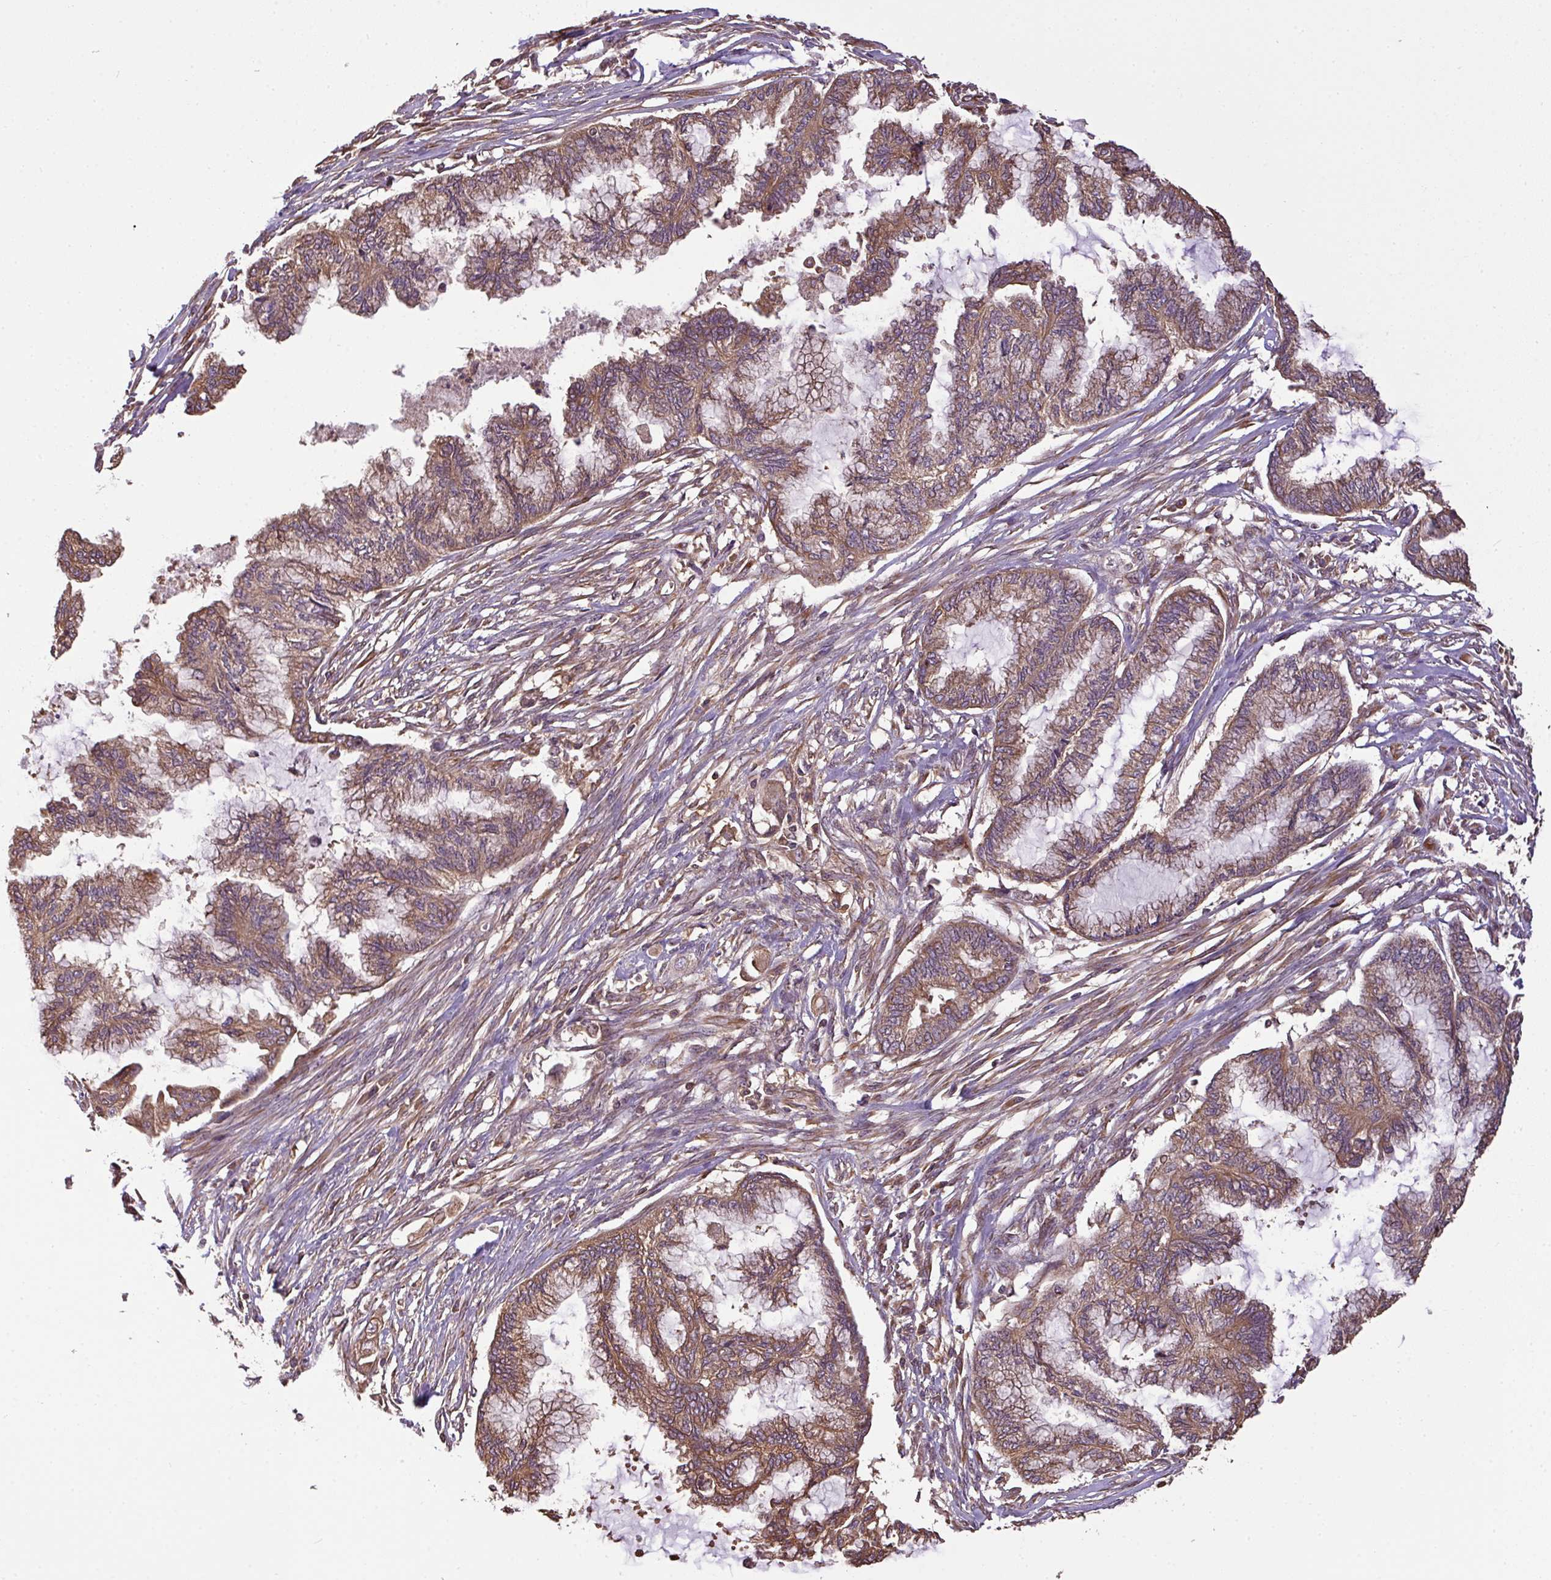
{"staining": {"intensity": "moderate", "quantity": ">75%", "location": "cytoplasmic/membranous"}, "tissue": "endometrial cancer", "cell_type": "Tumor cells", "image_type": "cancer", "snomed": [{"axis": "morphology", "description": "Adenocarcinoma, NOS"}, {"axis": "topography", "description": "Endometrium"}], "caption": "Immunohistochemical staining of human adenocarcinoma (endometrial) shows medium levels of moderate cytoplasmic/membranous protein positivity in approximately >75% of tumor cells.", "gene": "VENTX", "patient": {"sex": "female", "age": 86}}